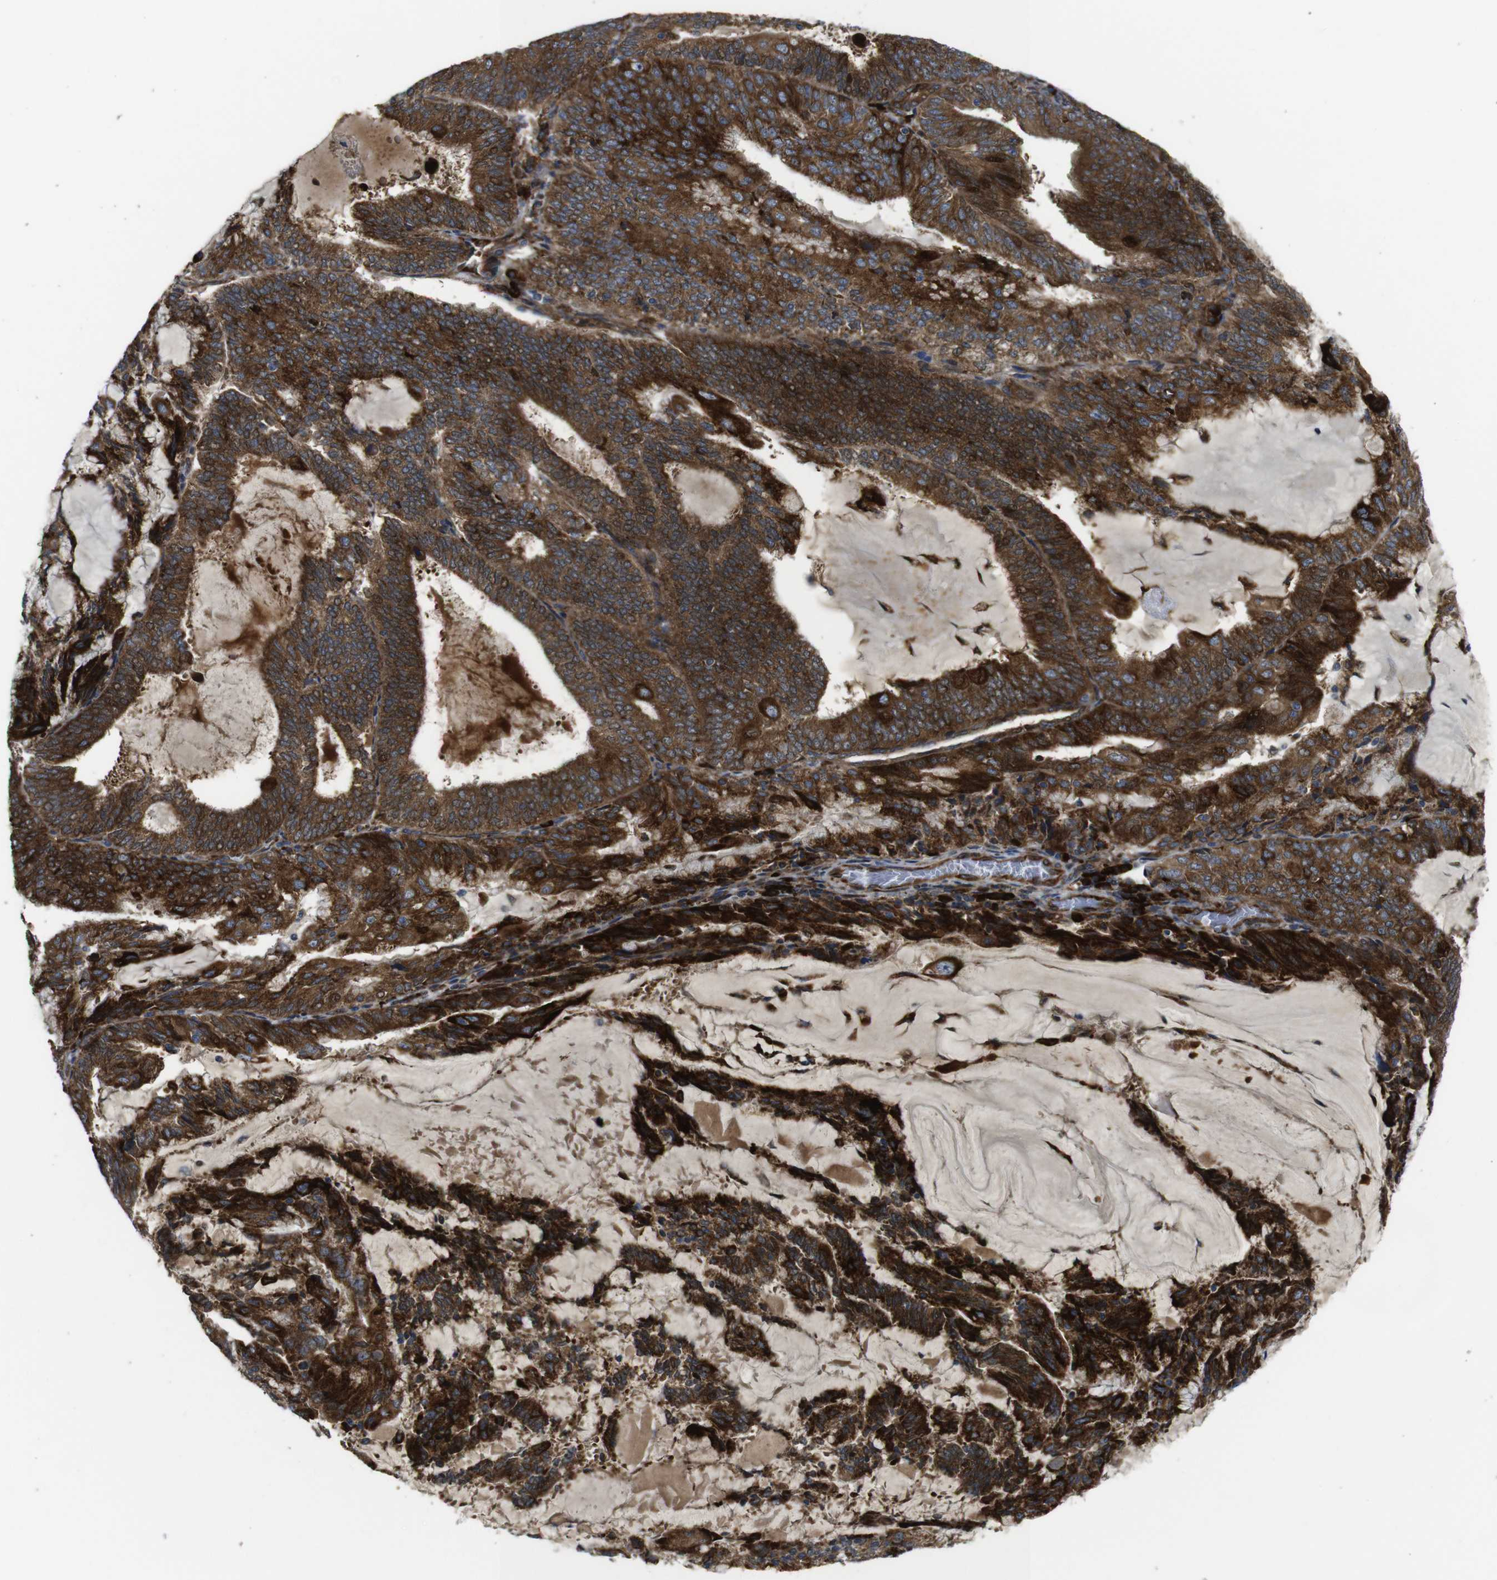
{"staining": {"intensity": "strong", "quantity": ">75%", "location": "cytoplasmic/membranous"}, "tissue": "endometrial cancer", "cell_type": "Tumor cells", "image_type": "cancer", "snomed": [{"axis": "morphology", "description": "Adenocarcinoma, NOS"}, {"axis": "topography", "description": "Endometrium"}], "caption": "Immunohistochemistry (IHC) (DAB) staining of human endometrial adenocarcinoma demonstrates strong cytoplasmic/membranous protein positivity in about >75% of tumor cells.", "gene": "UBE2G2", "patient": {"sex": "female", "age": 81}}